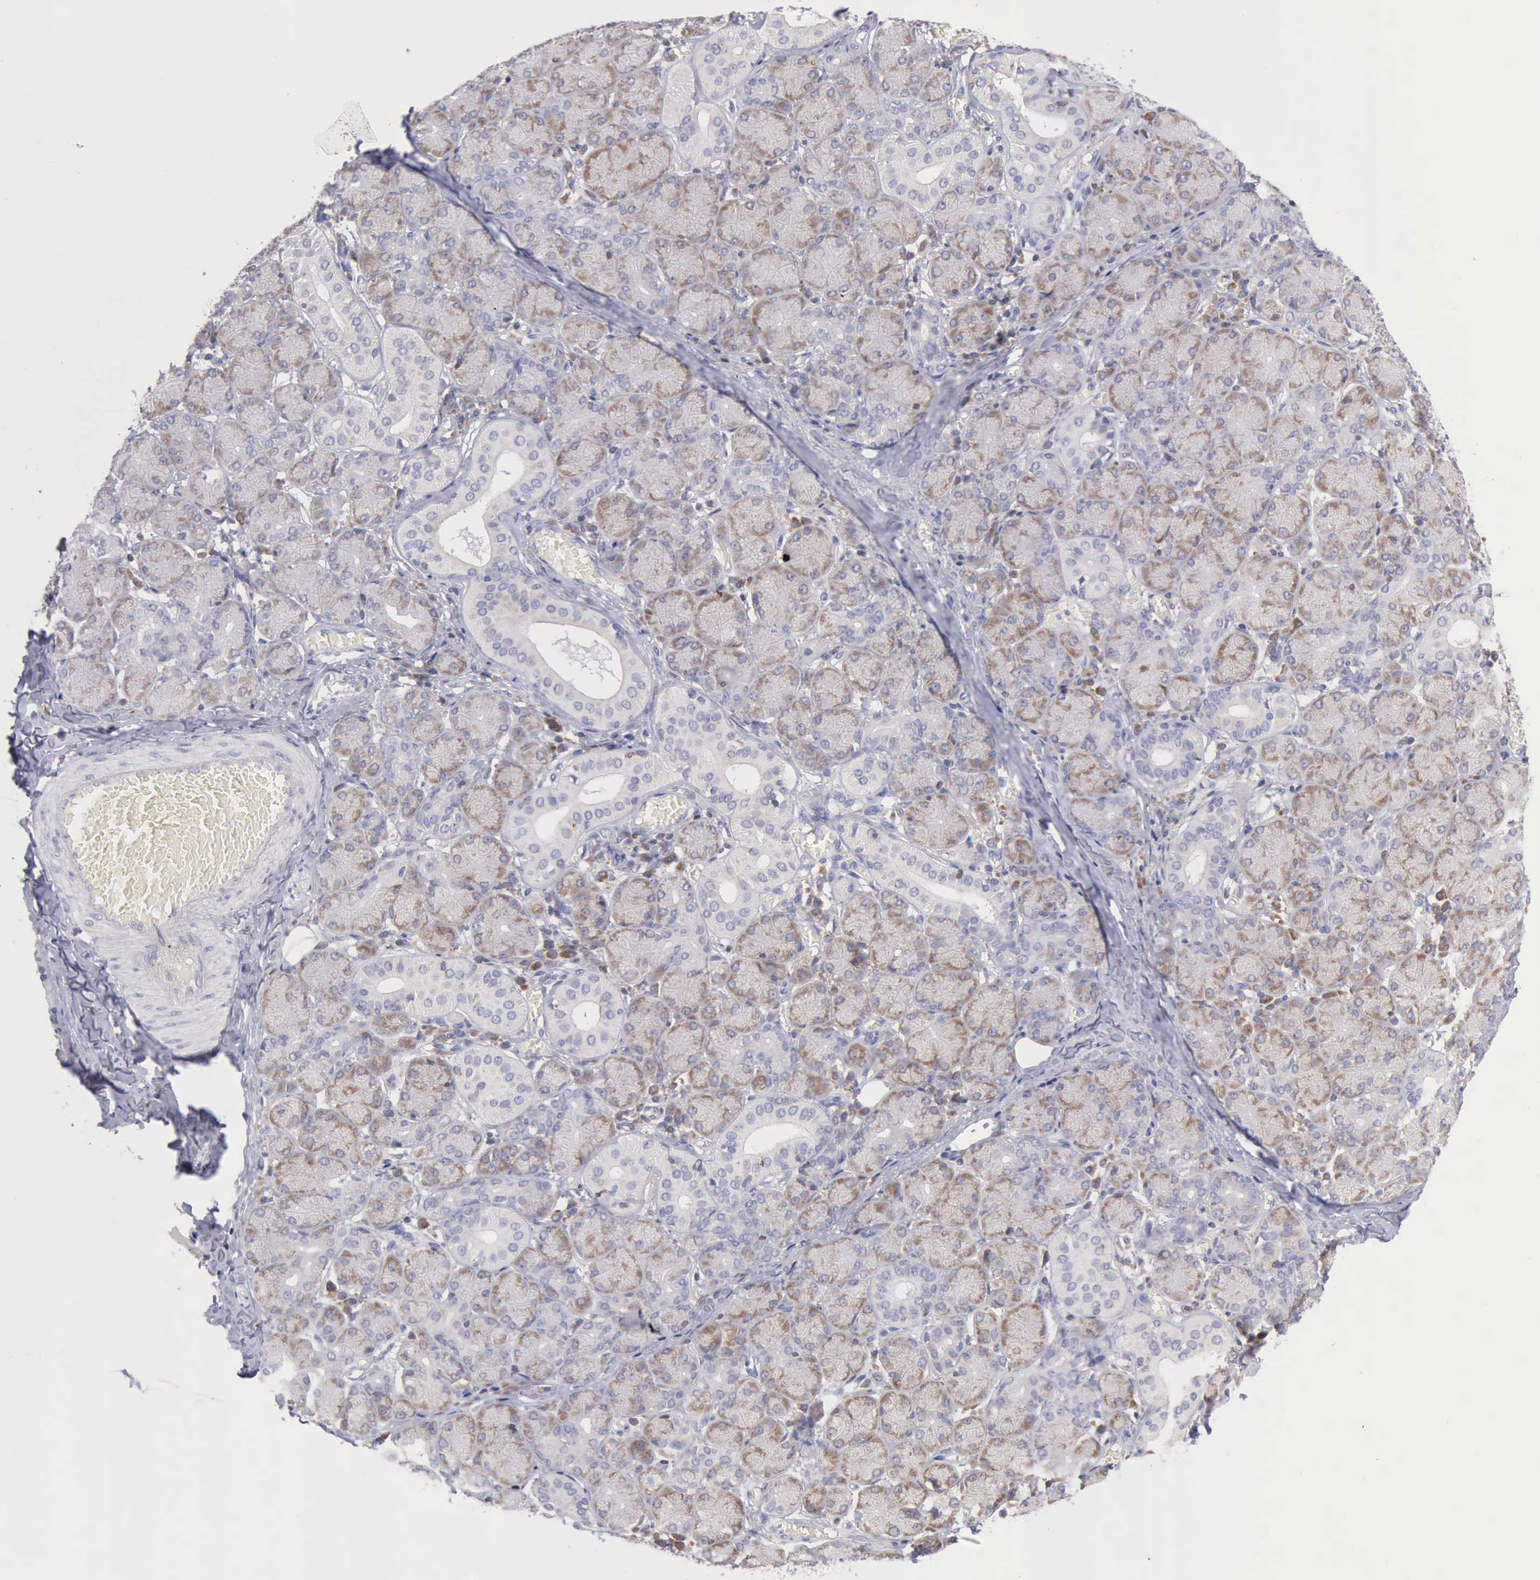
{"staining": {"intensity": "weak", "quantity": "25%-75%", "location": "cytoplasmic/membranous"}, "tissue": "salivary gland", "cell_type": "Glandular cells", "image_type": "normal", "snomed": [{"axis": "morphology", "description": "Normal tissue, NOS"}, {"axis": "topography", "description": "Salivary gland"}], "caption": "Immunohistochemical staining of benign salivary gland demonstrates 25%-75% levels of weak cytoplasmic/membranous protein positivity in approximately 25%-75% of glandular cells.", "gene": "SASH3", "patient": {"sex": "female", "age": 24}}